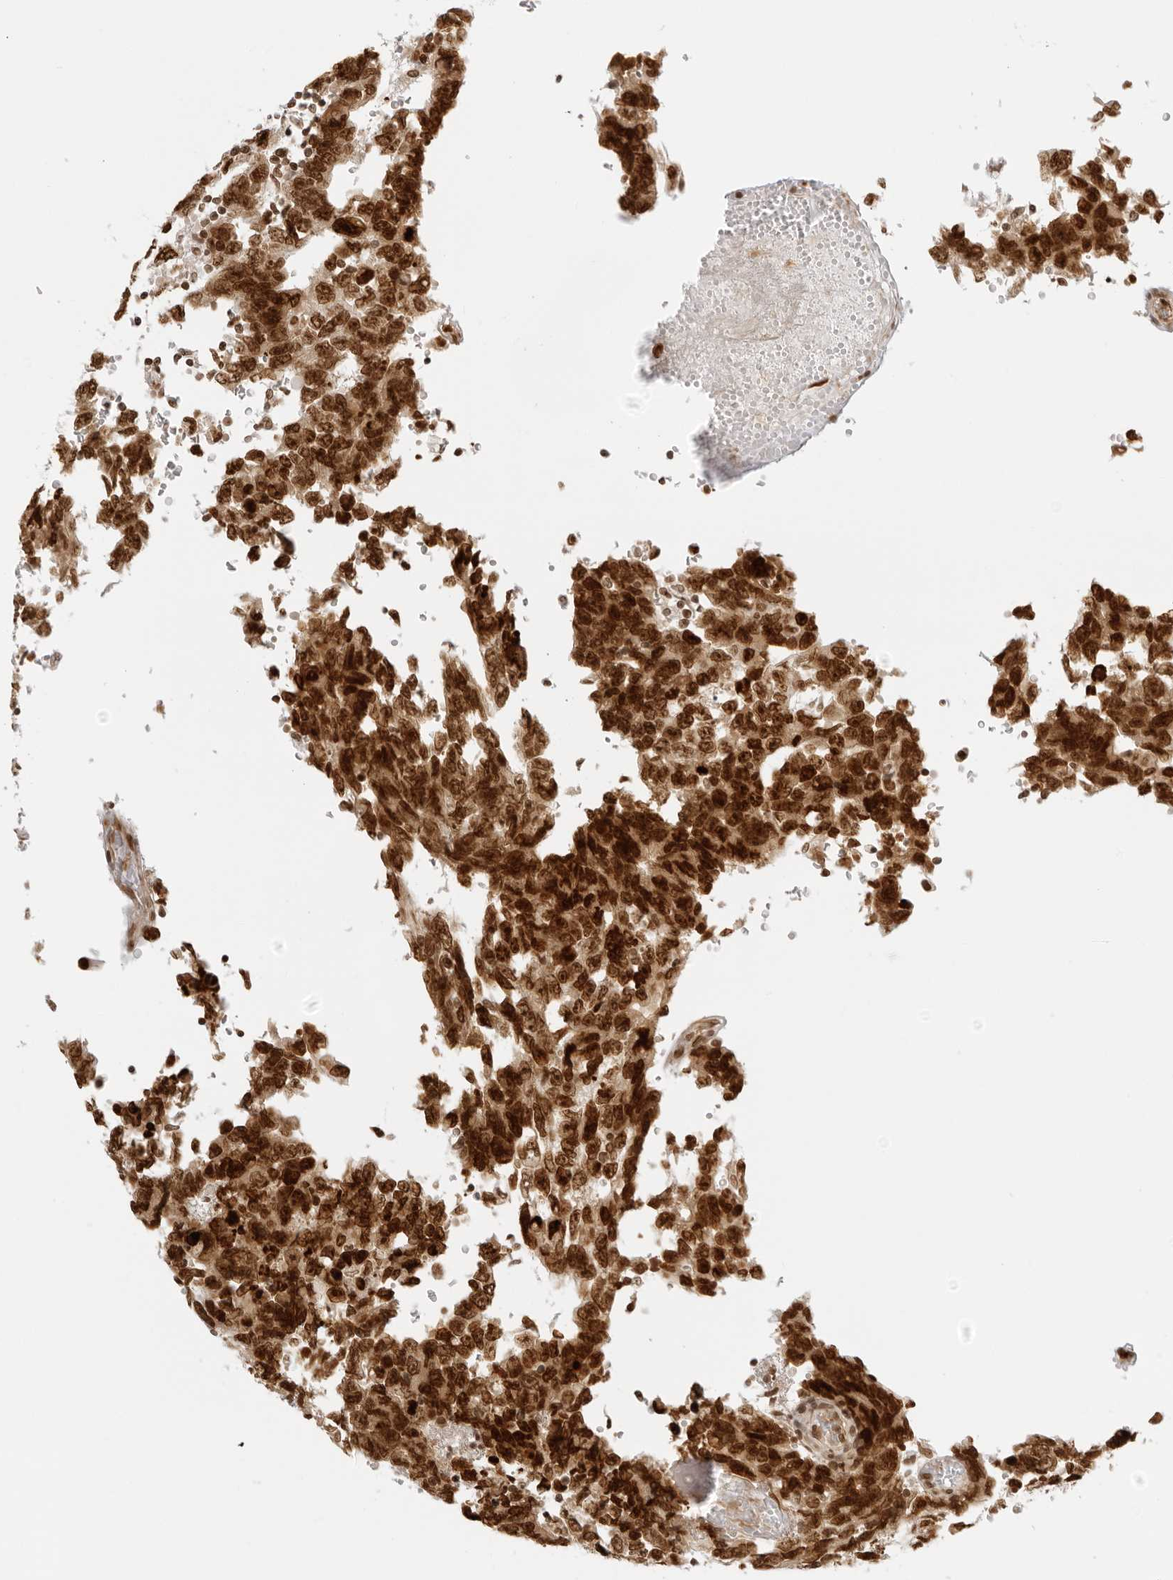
{"staining": {"intensity": "strong", "quantity": ">75%", "location": "nuclear"}, "tissue": "testis cancer", "cell_type": "Tumor cells", "image_type": "cancer", "snomed": [{"axis": "morphology", "description": "Carcinoma, Embryonal, NOS"}, {"axis": "topography", "description": "Testis"}], "caption": "Brown immunohistochemical staining in testis embryonal carcinoma shows strong nuclear expression in about >75% of tumor cells.", "gene": "RCC1", "patient": {"sex": "male", "age": 26}}